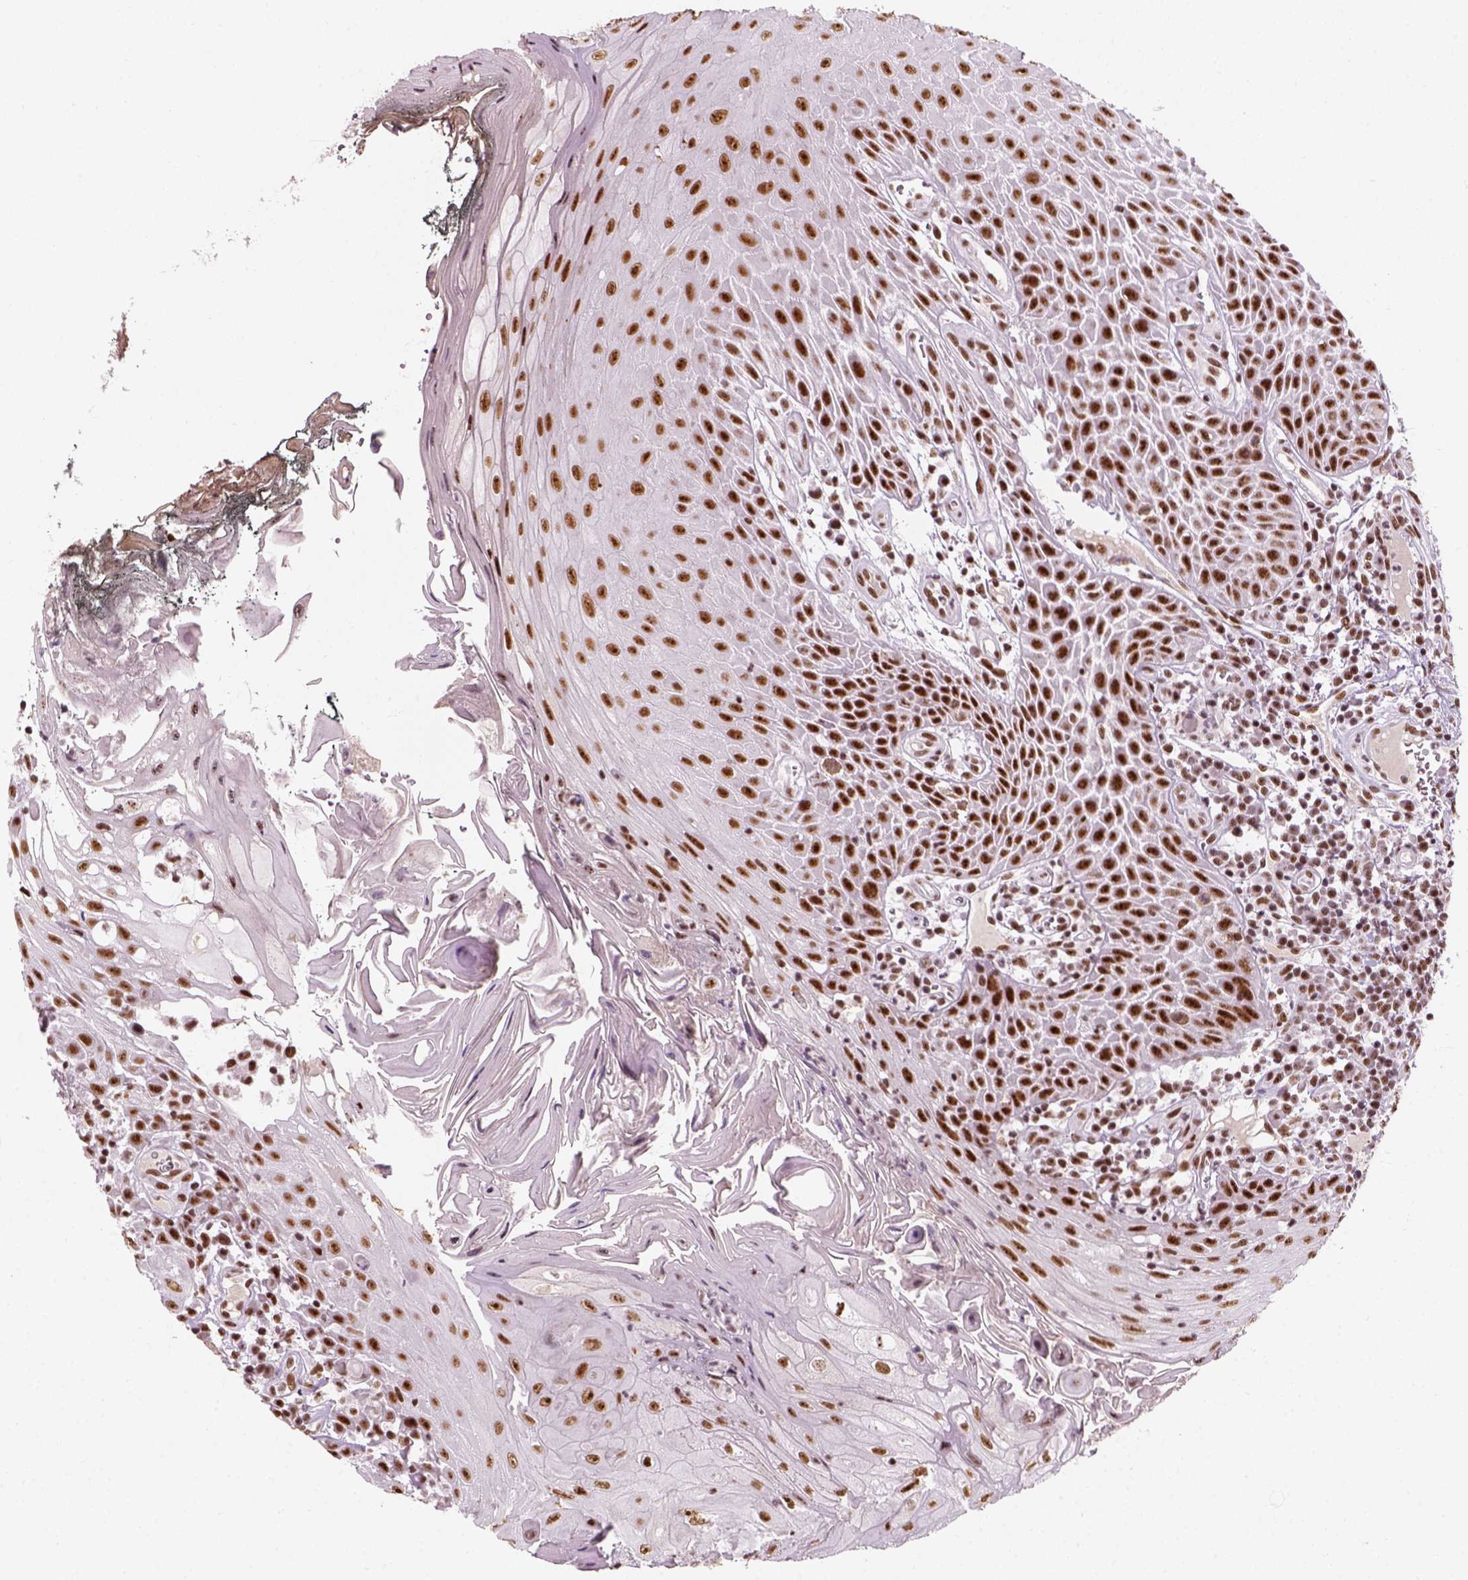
{"staining": {"intensity": "strong", "quantity": ">75%", "location": "nuclear"}, "tissue": "head and neck cancer", "cell_type": "Tumor cells", "image_type": "cancer", "snomed": [{"axis": "morphology", "description": "Squamous cell carcinoma, NOS"}, {"axis": "topography", "description": "Head-Neck"}], "caption": "Squamous cell carcinoma (head and neck) tissue demonstrates strong nuclear staining in about >75% of tumor cells, visualized by immunohistochemistry. (Brightfield microscopy of DAB IHC at high magnification).", "gene": "GTF2F1", "patient": {"sex": "male", "age": 52}}